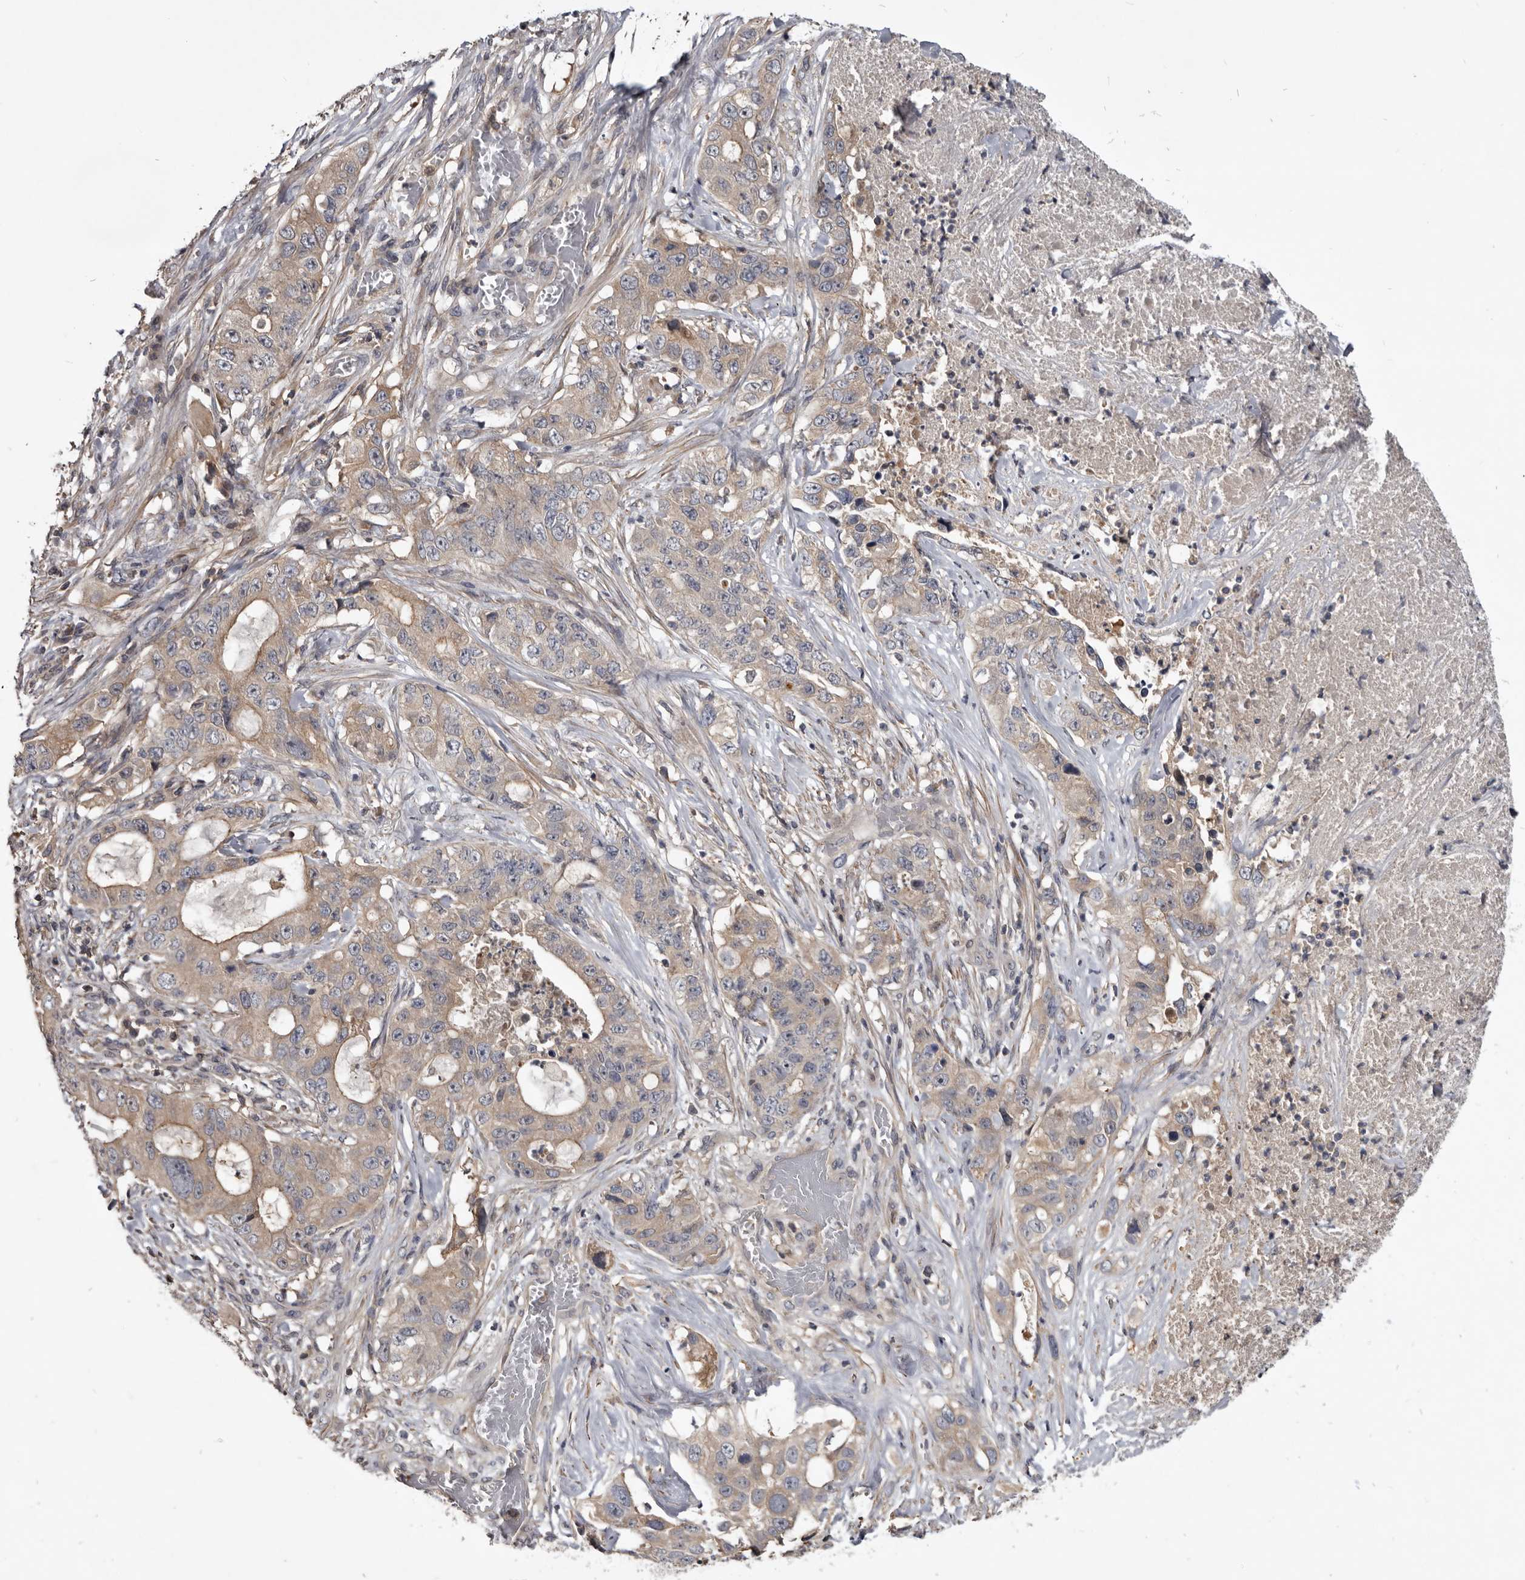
{"staining": {"intensity": "weak", "quantity": ">75%", "location": "cytoplasmic/membranous"}, "tissue": "lung cancer", "cell_type": "Tumor cells", "image_type": "cancer", "snomed": [{"axis": "morphology", "description": "Adenocarcinoma, NOS"}, {"axis": "topography", "description": "Lung"}], "caption": "A histopathology image of human lung adenocarcinoma stained for a protein demonstrates weak cytoplasmic/membranous brown staining in tumor cells.", "gene": "TTC39A", "patient": {"sex": "female", "age": 51}}